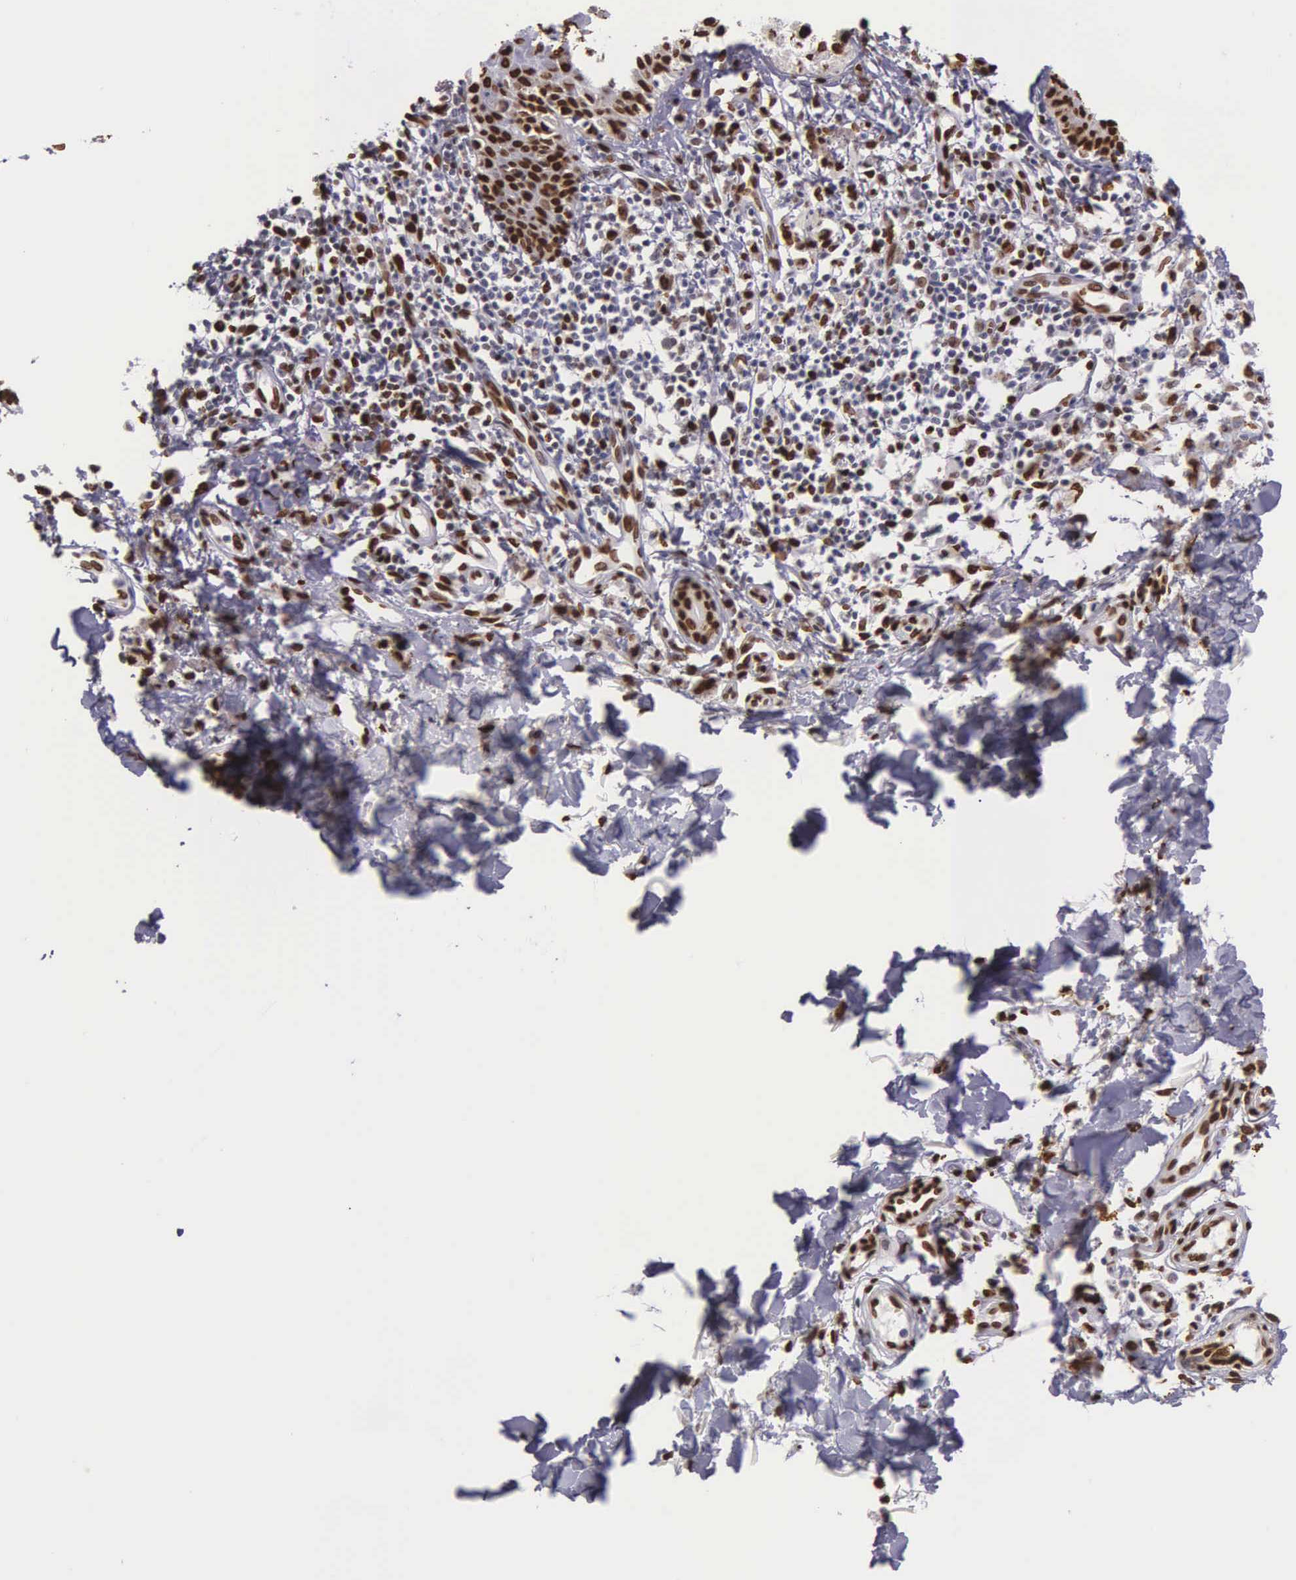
{"staining": {"intensity": "strong", "quantity": ">75%", "location": "nuclear"}, "tissue": "melanoma", "cell_type": "Tumor cells", "image_type": "cancer", "snomed": [{"axis": "morphology", "description": "Malignant melanoma, NOS"}, {"axis": "topography", "description": "Skin"}], "caption": "The immunohistochemical stain shows strong nuclear positivity in tumor cells of melanoma tissue.", "gene": "H1-0", "patient": {"sex": "female", "age": 52}}